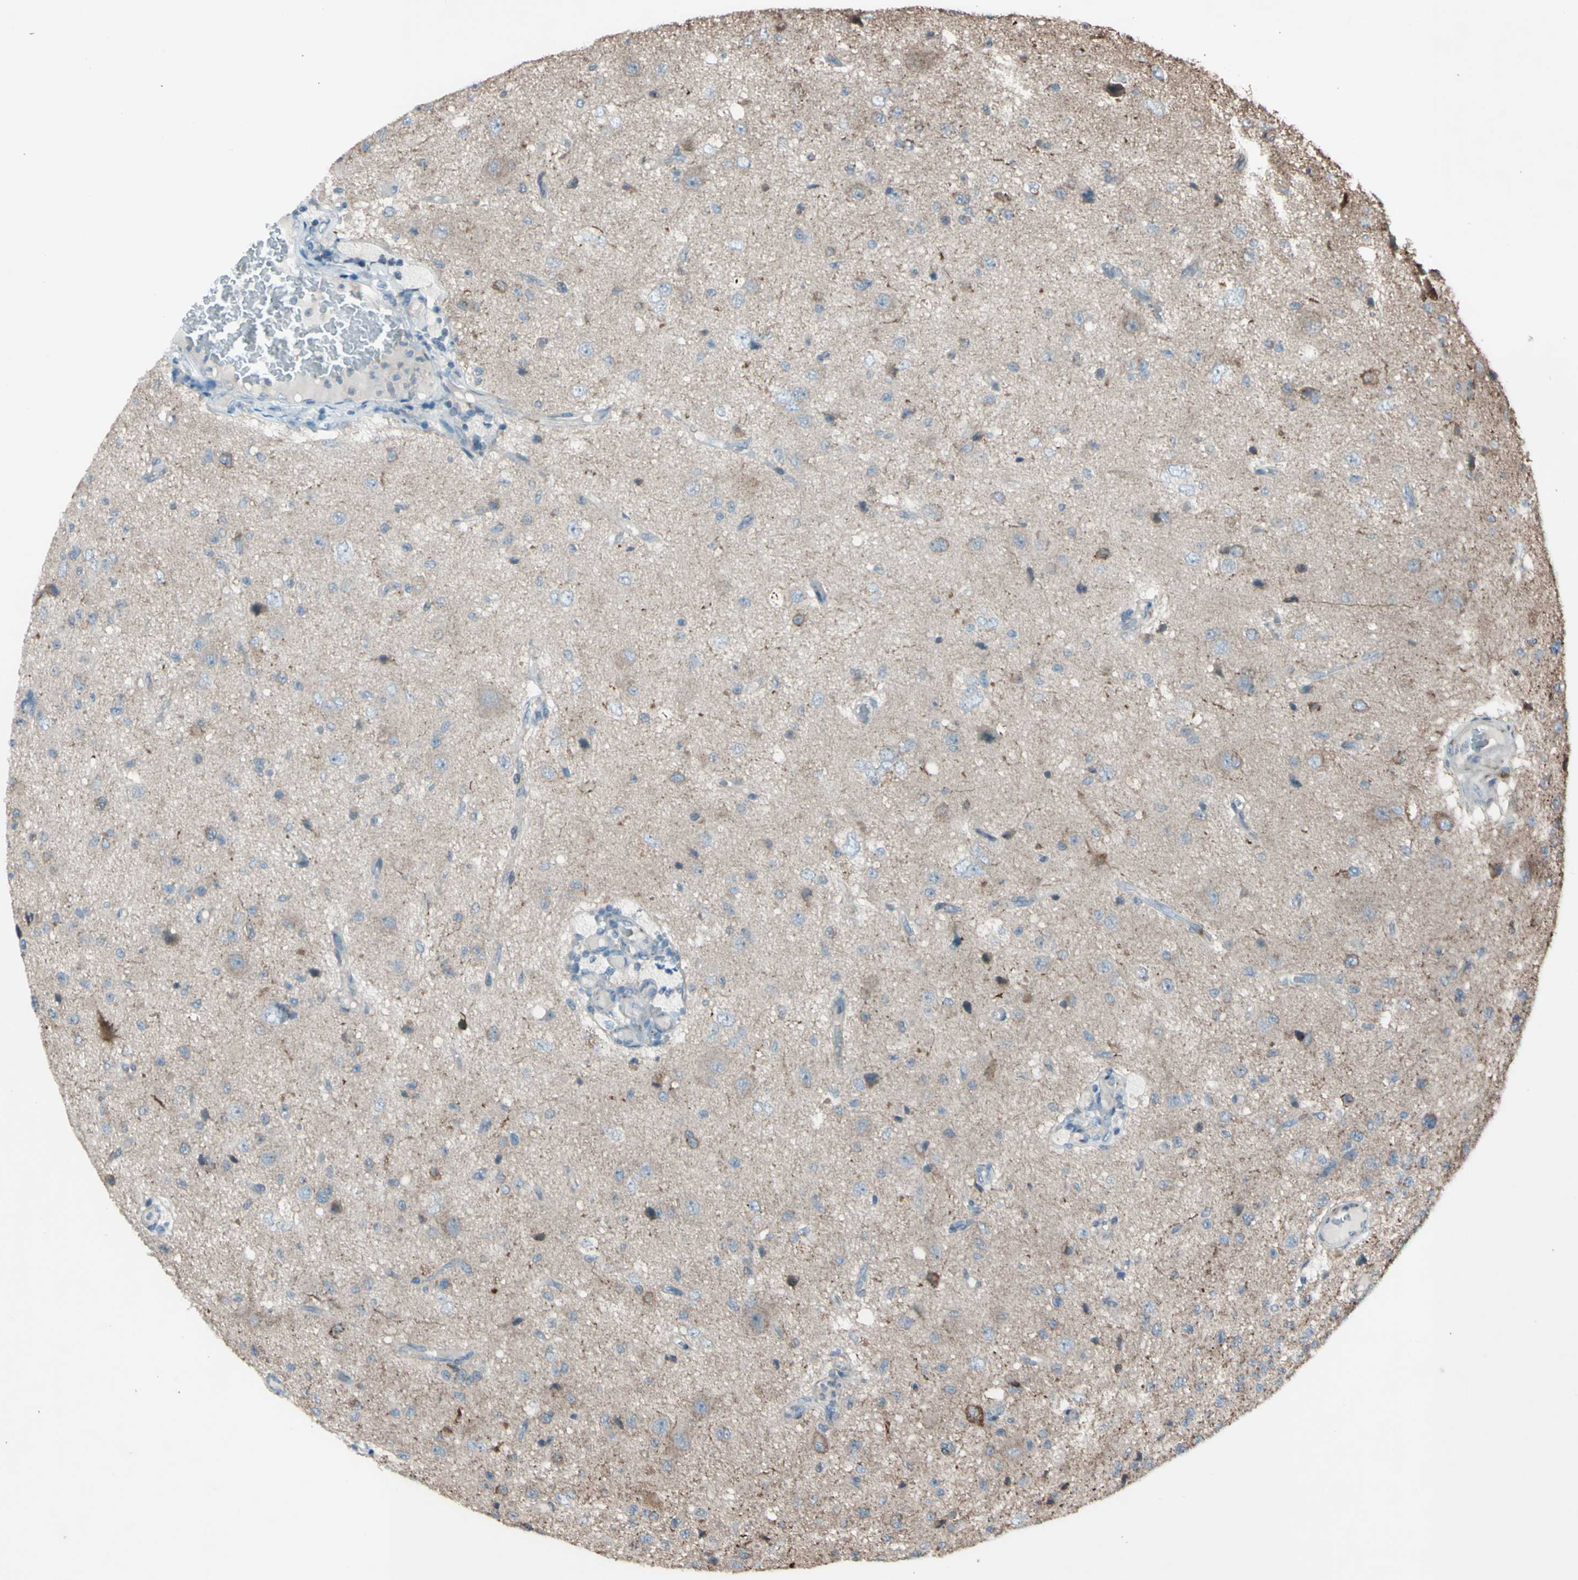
{"staining": {"intensity": "moderate", "quantity": "25%-75%", "location": "cytoplasmic/membranous"}, "tissue": "glioma", "cell_type": "Tumor cells", "image_type": "cancer", "snomed": [{"axis": "morphology", "description": "Glioma, malignant, High grade"}, {"axis": "topography", "description": "pancreas cauda"}], "caption": "IHC micrograph of neoplastic tissue: human malignant glioma (high-grade) stained using IHC exhibits medium levels of moderate protein expression localized specifically in the cytoplasmic/membranous of tumor cells, appearing as a cytoplasmic/membranous brown color.", "gene": "ACOT8", "patient": {"sex": "male", "age": 60}}